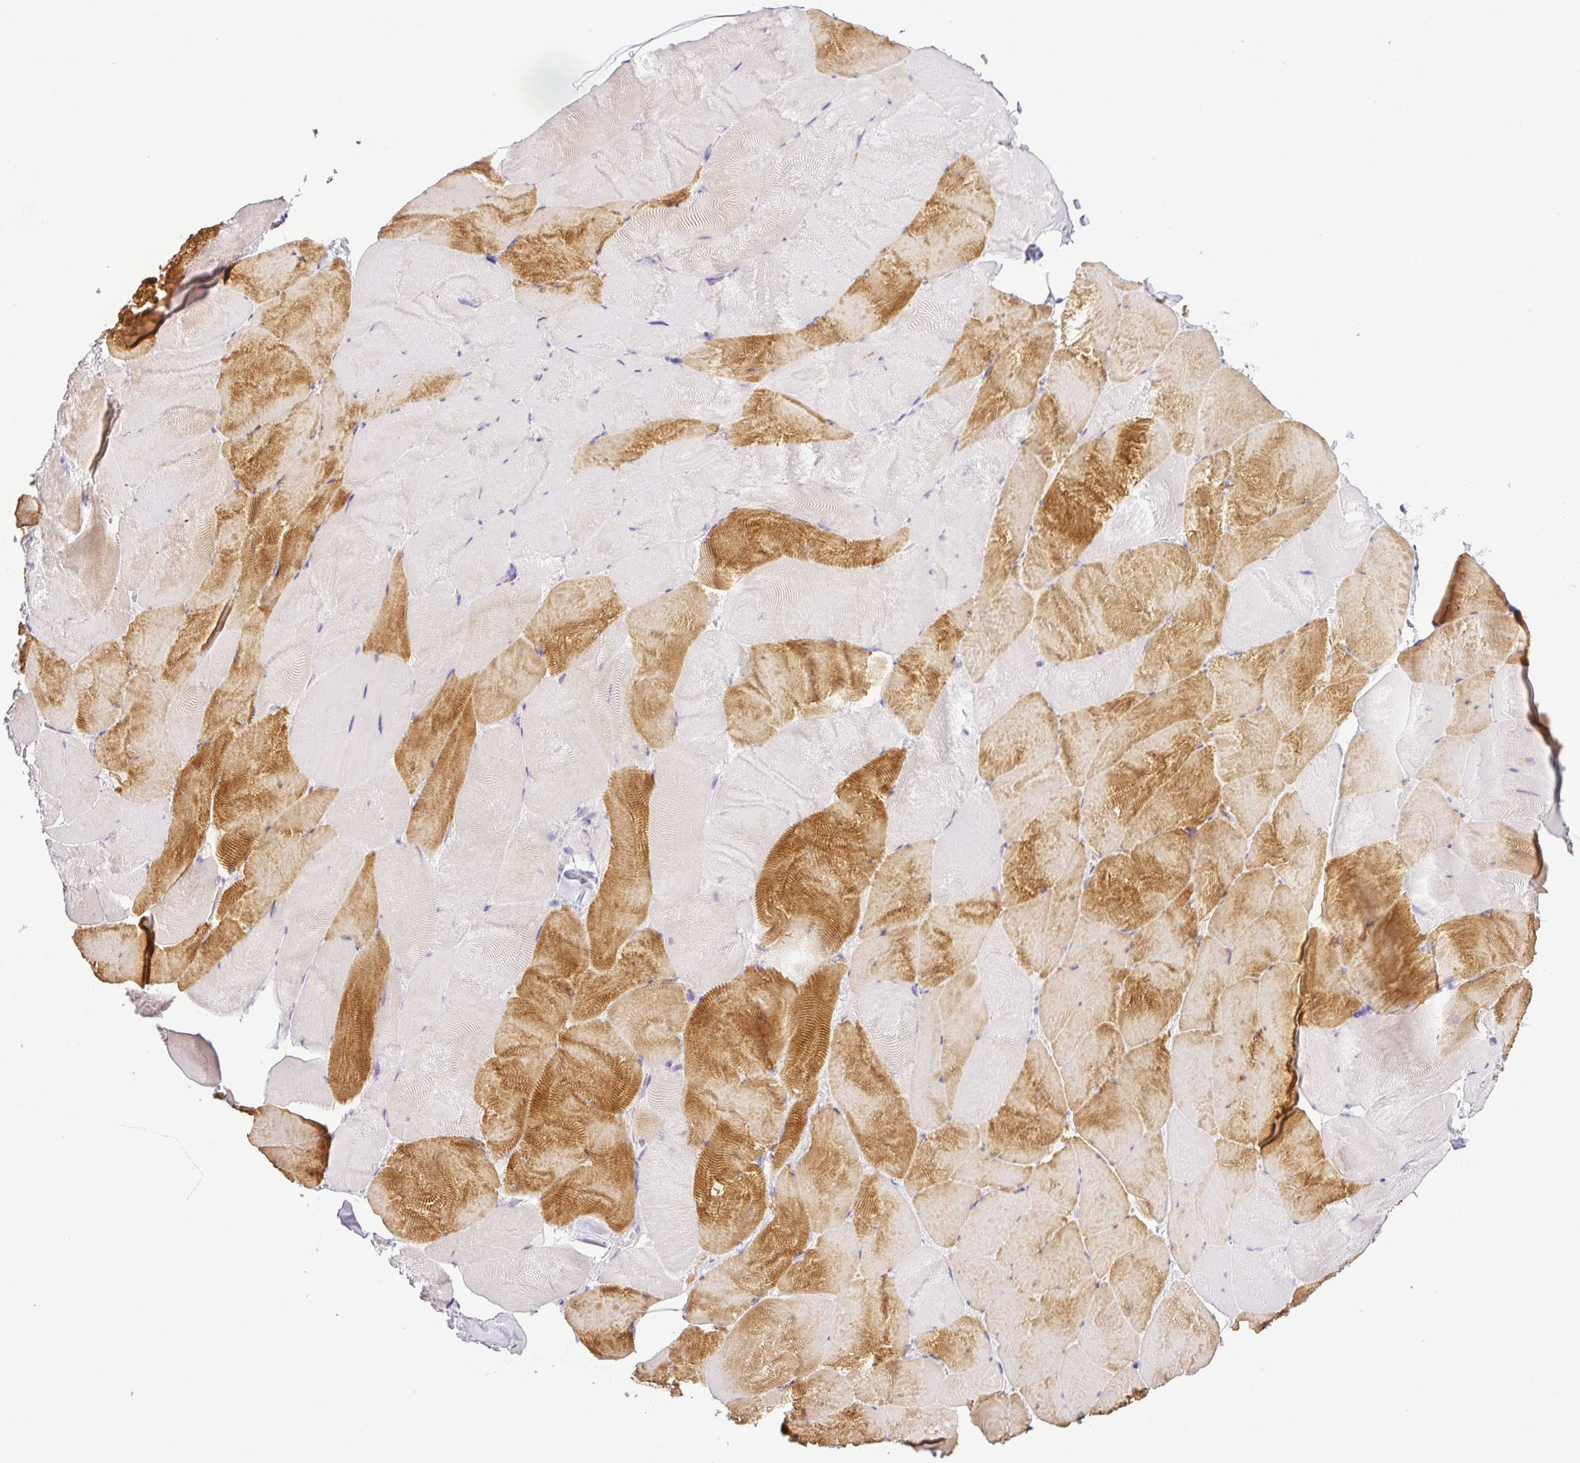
{"staining": {"intensity": "strong", "quantity": "25%-75%", "location": "cytoplasmic/membranous"}, "tissue": "skeletal muscle", "cell_type": "Myocytes", "image_type": "normal", "snomed": [{"axis": "morphology", "description": "Normal tissue, NOS"}, {"axis": "topography", "description": "Skeletal muscle"}], "caption": "Approximately 25%-75% of myocytes in normal human skeletal muscle show strong cytoplasmic/membranous protein staining as visualized by brown immunohistochemical staining.", "gene": "HMCN2", "patient": {"sex": "female", "age": 64}}